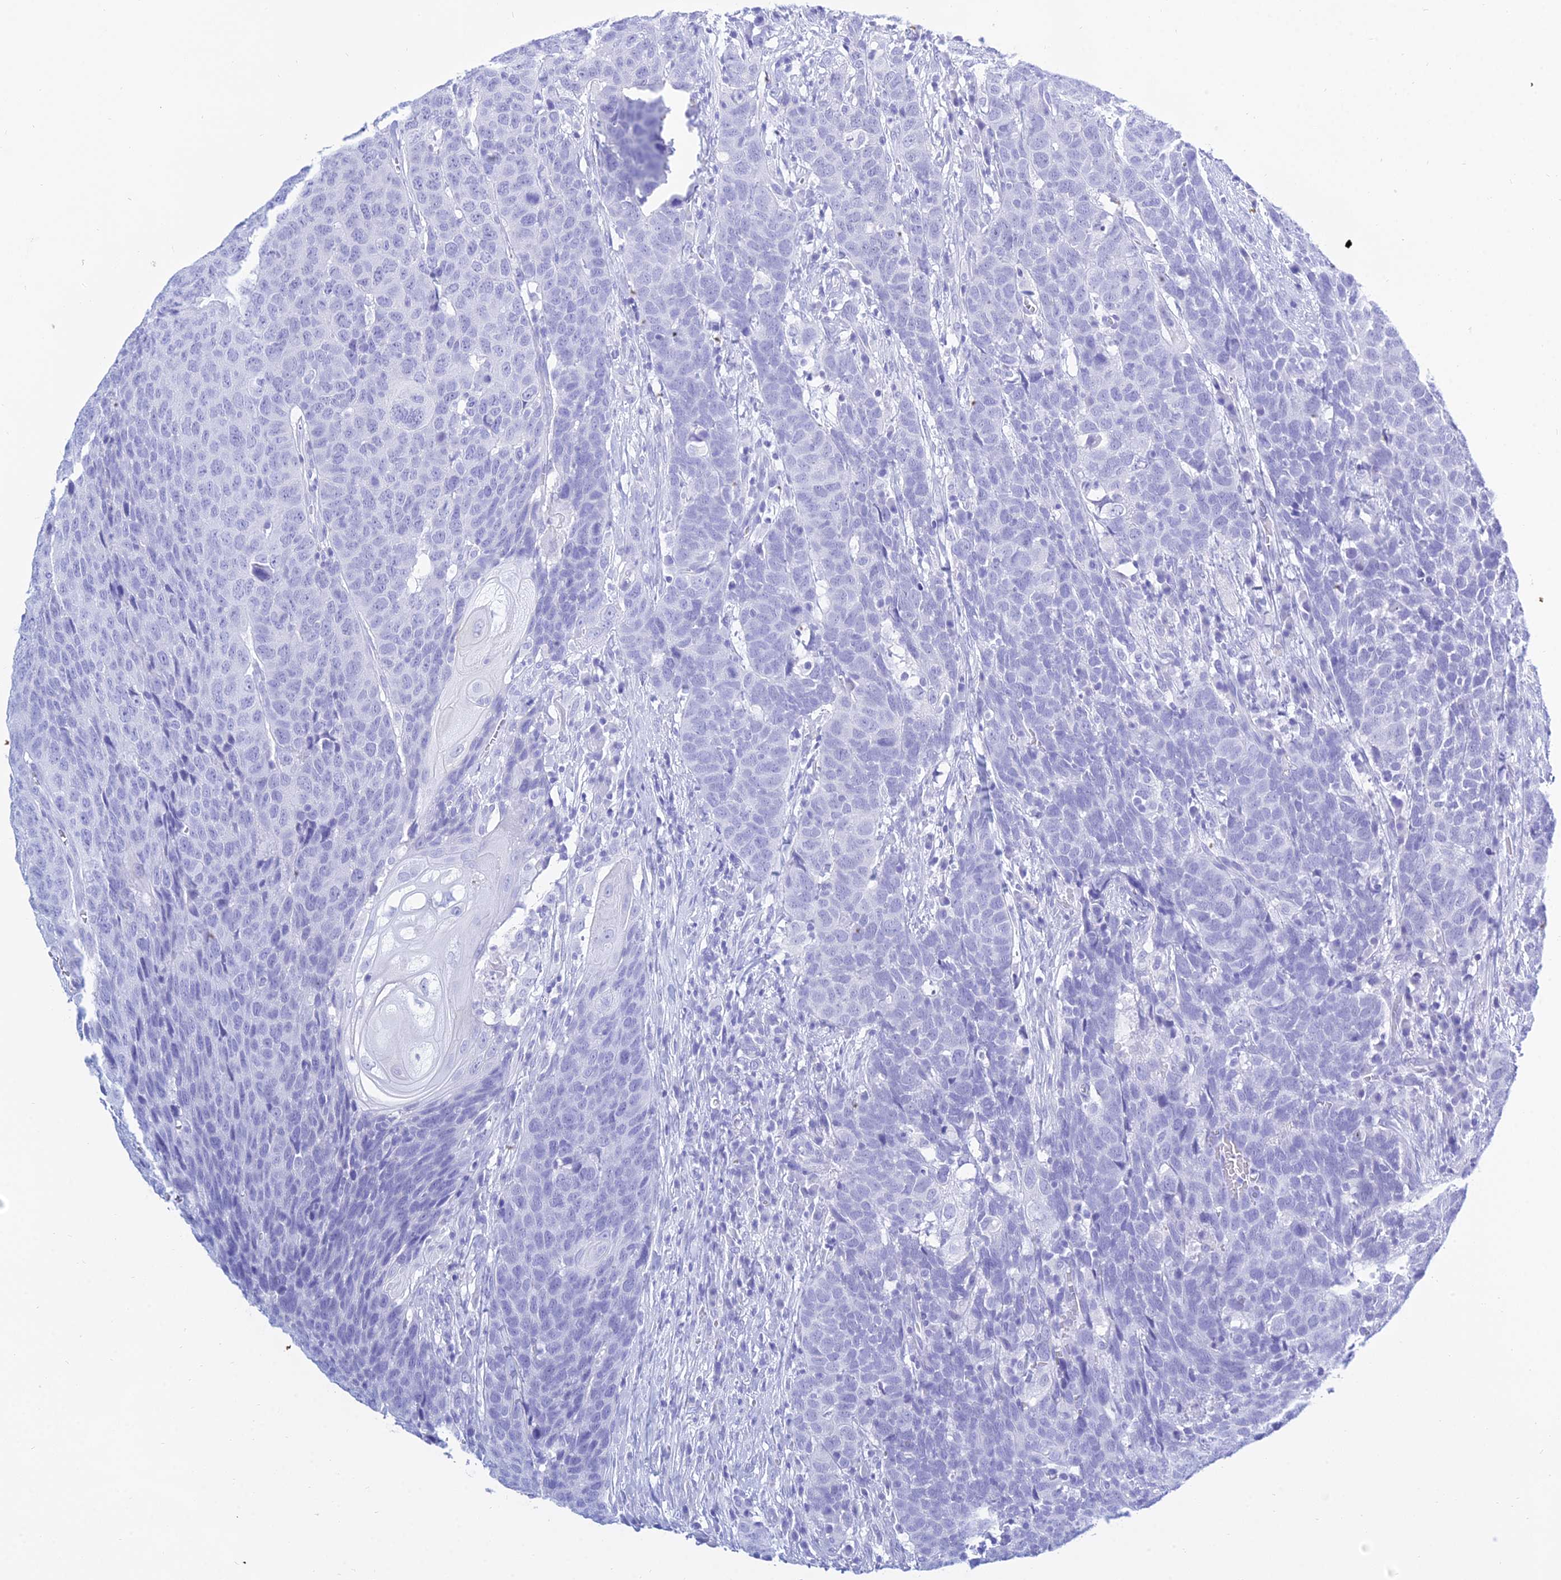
{"staining": {"intensity": "negative", "quantity": "none", "location": "none"}, "tissue": "head and neck cancer", "cell_type": "Tumor cells", "image_type": "cancer", "snomed": [{"axis": "morphology", "description": "Squamous cell carcinoma, NOS"}, {"axis": "topography", "description": "Head-Neck"}], "caption": "IHC image of human head and neck cancer stained for a protein (brown), which displays no staining in tumor cells.", "gene": "PATE4", "patient": {"sex": "male", "age": 66}}